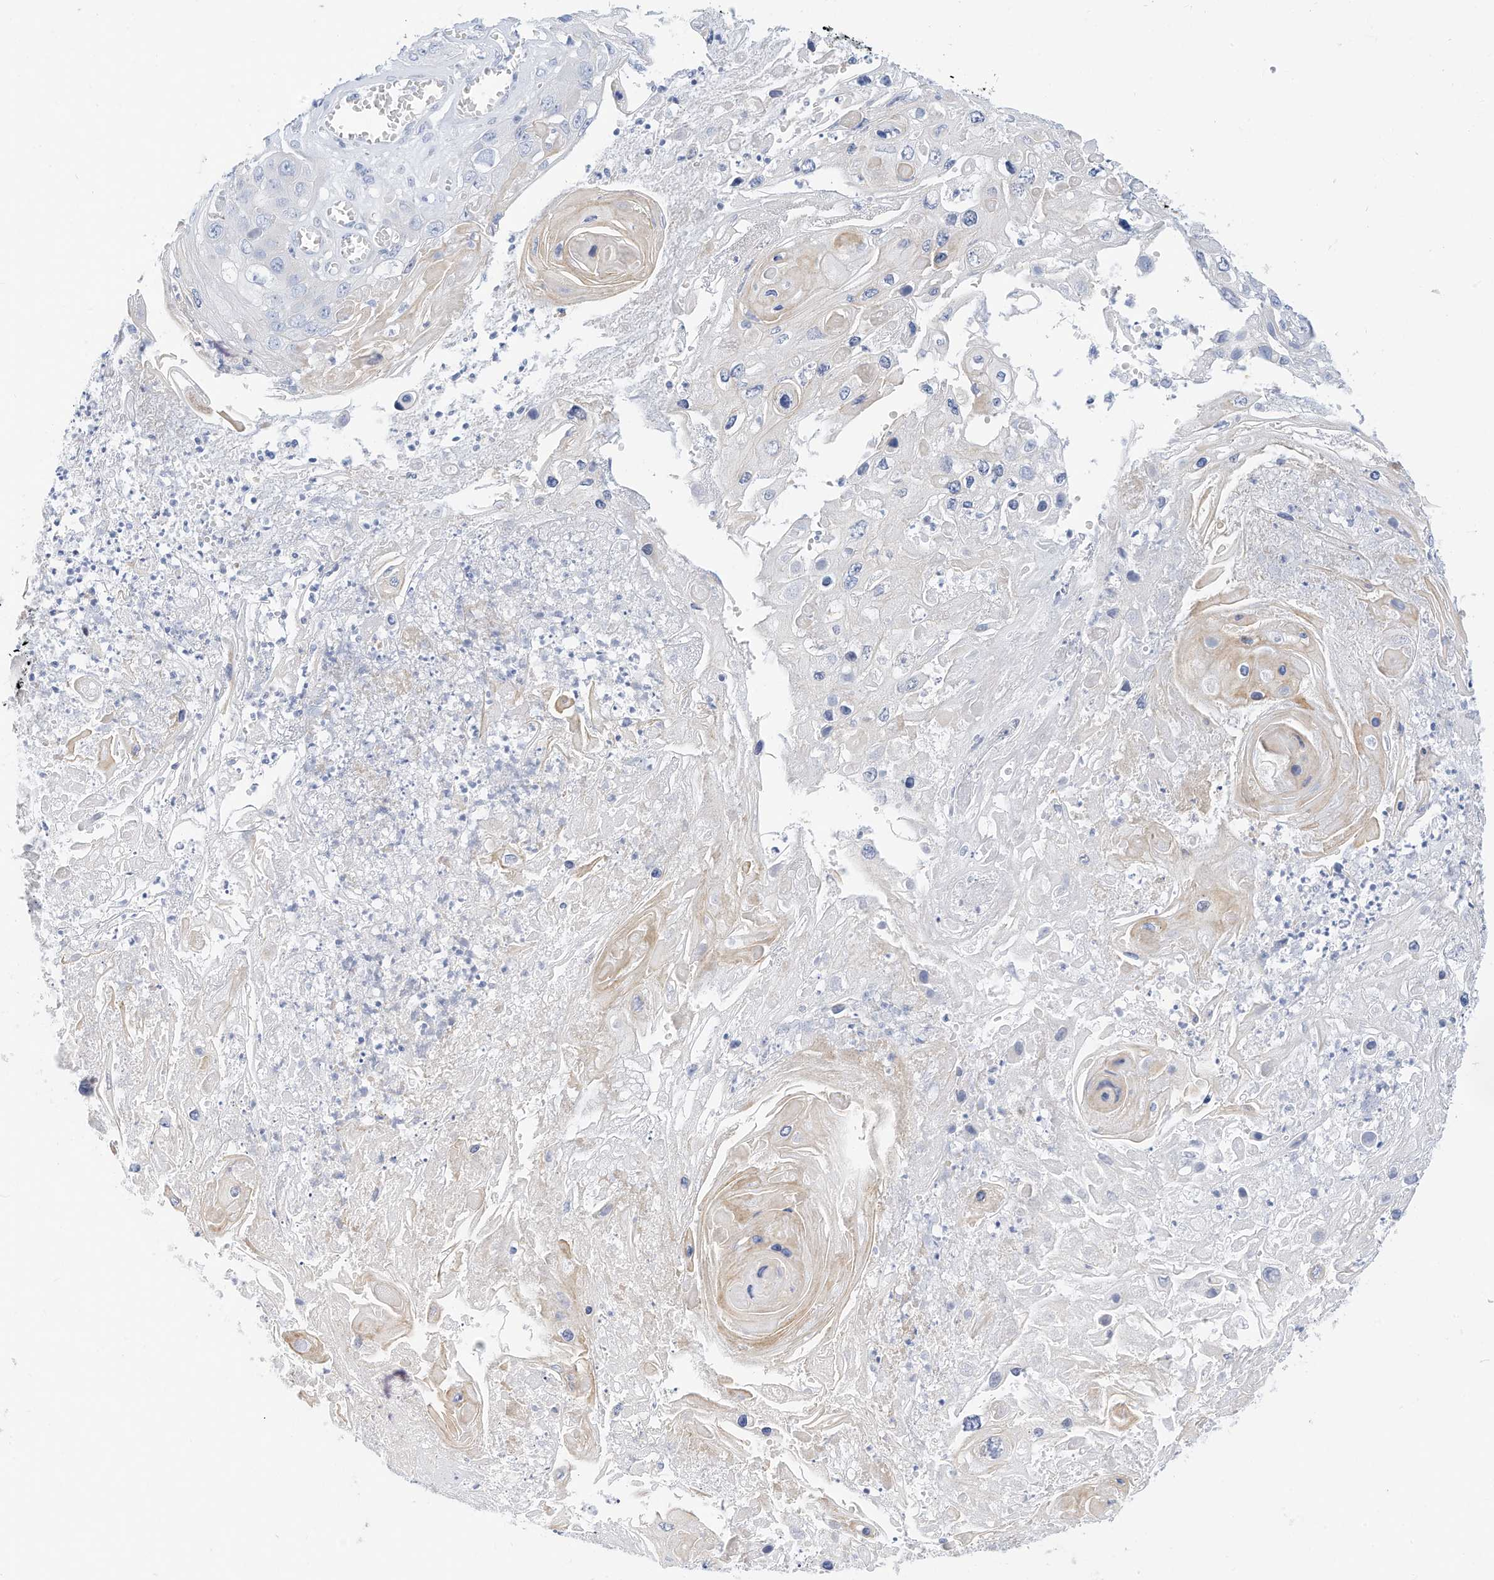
{"staining": {"intensity": "negative", "quantity": "none", "location": "none"}, "tissue": "skin cancer", "cell_type": "Tumor cells", "image_type": "cancer", "snomed": [{"axis": "morphology", "description": "Squamous cell carcinoma, NOS"}, {"axis": "topography", "description": "Skin"}], "caption": "DAB immunohistochemical staining of human skin cancer demonstrates no significant positivity in tumor cells. (DAB IHC visualized using brightfield microscopy, high magnification).", "gene": "SPOCD1", "patient": {"sex": "male", "age": 55}}